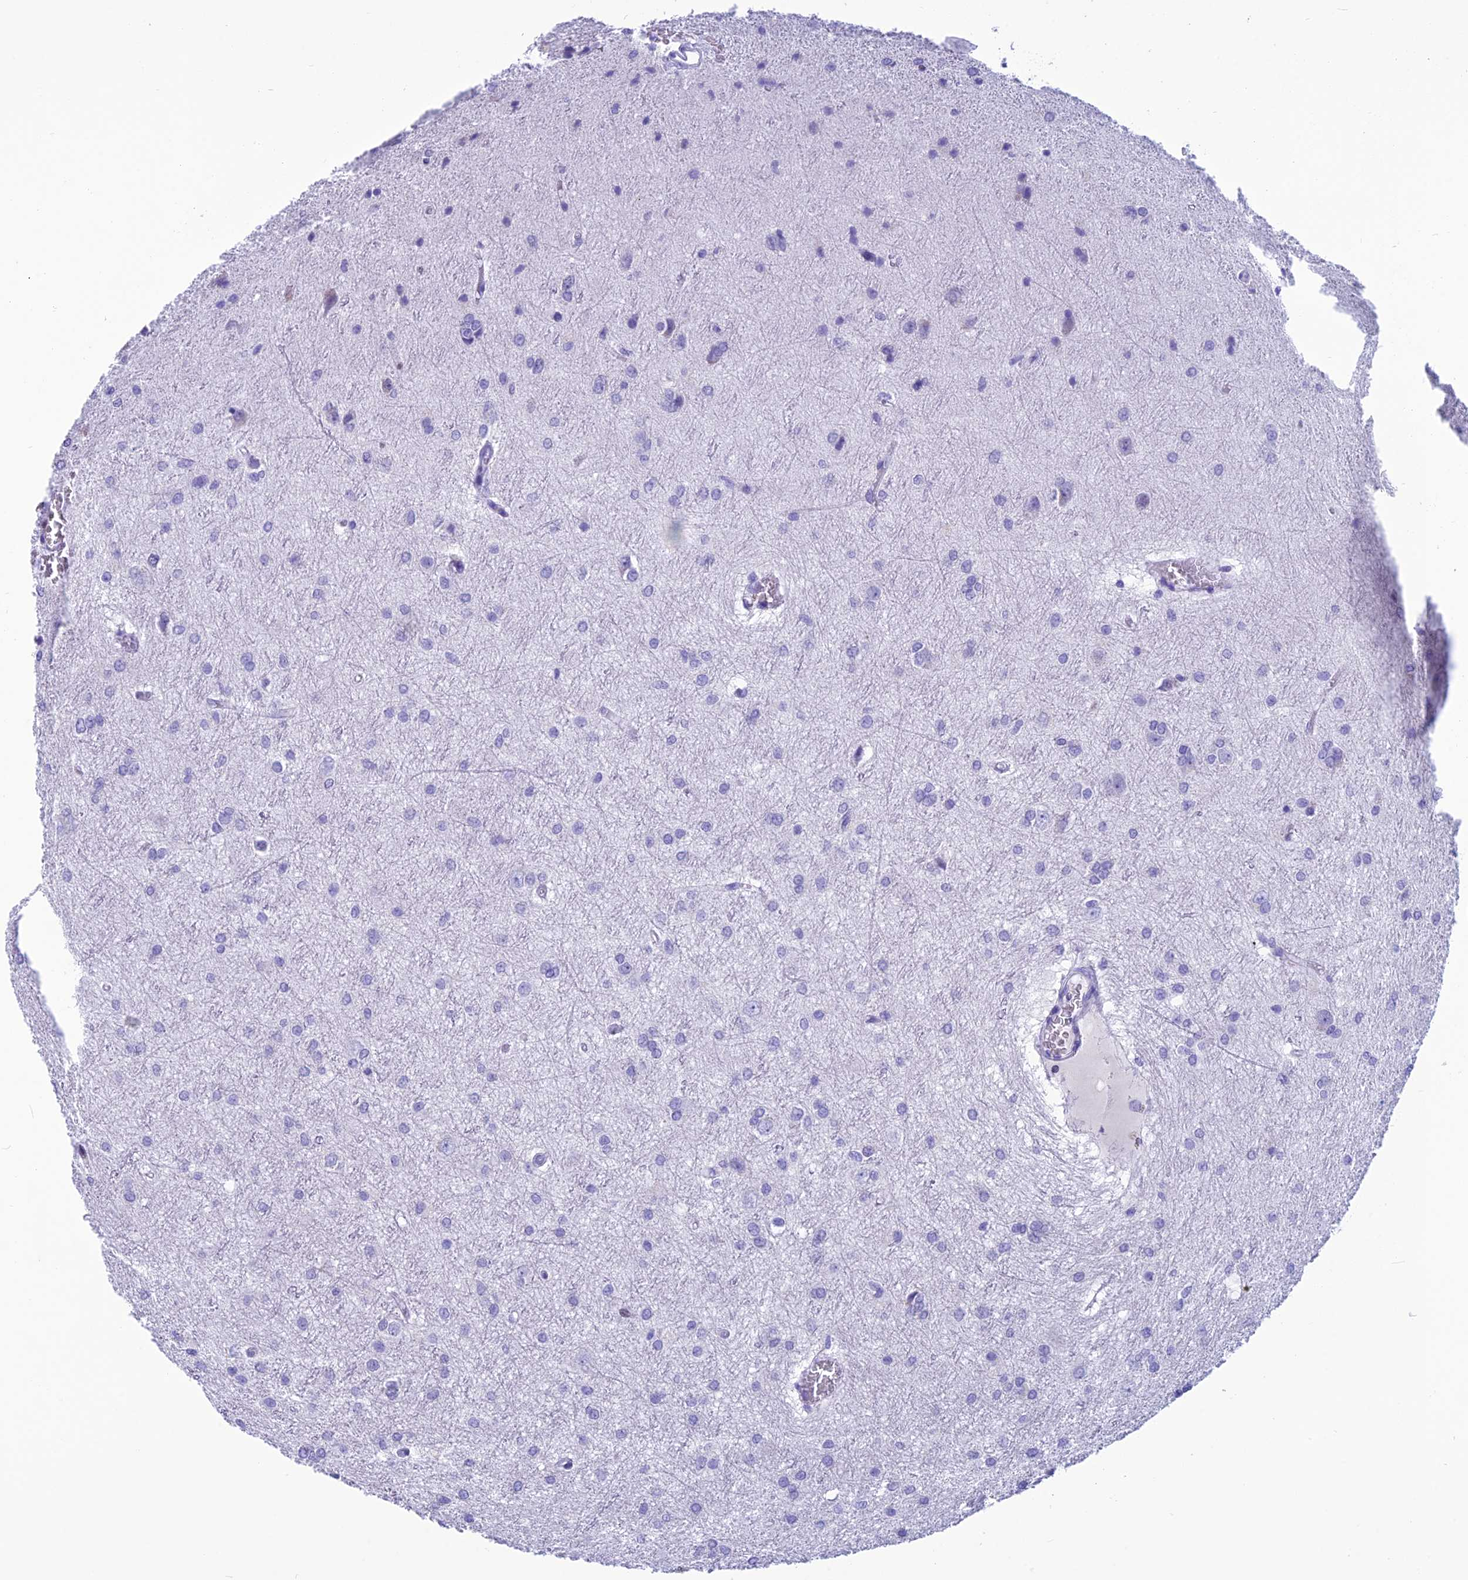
{"staining": {"intensity": "negative", "quantity": "none", "location": "none"}, "tissue": "glioma", "cell_type": "Tumor cells", "image_type": "cancer", "snomed": [{"axis": "morphology", "description": "Glioma, malignant, High grade"}, {"axis": "topography", "description": "Brain"}], "caption": "Immunohistochemistry (IHC) histopathology image of human high-grade glioma (malignant) stained for a protein (brown), which exhibits no expression in tumor cells.", "gene": "TRAM1L1", "patient": {"sex": "female", "age": 50}}